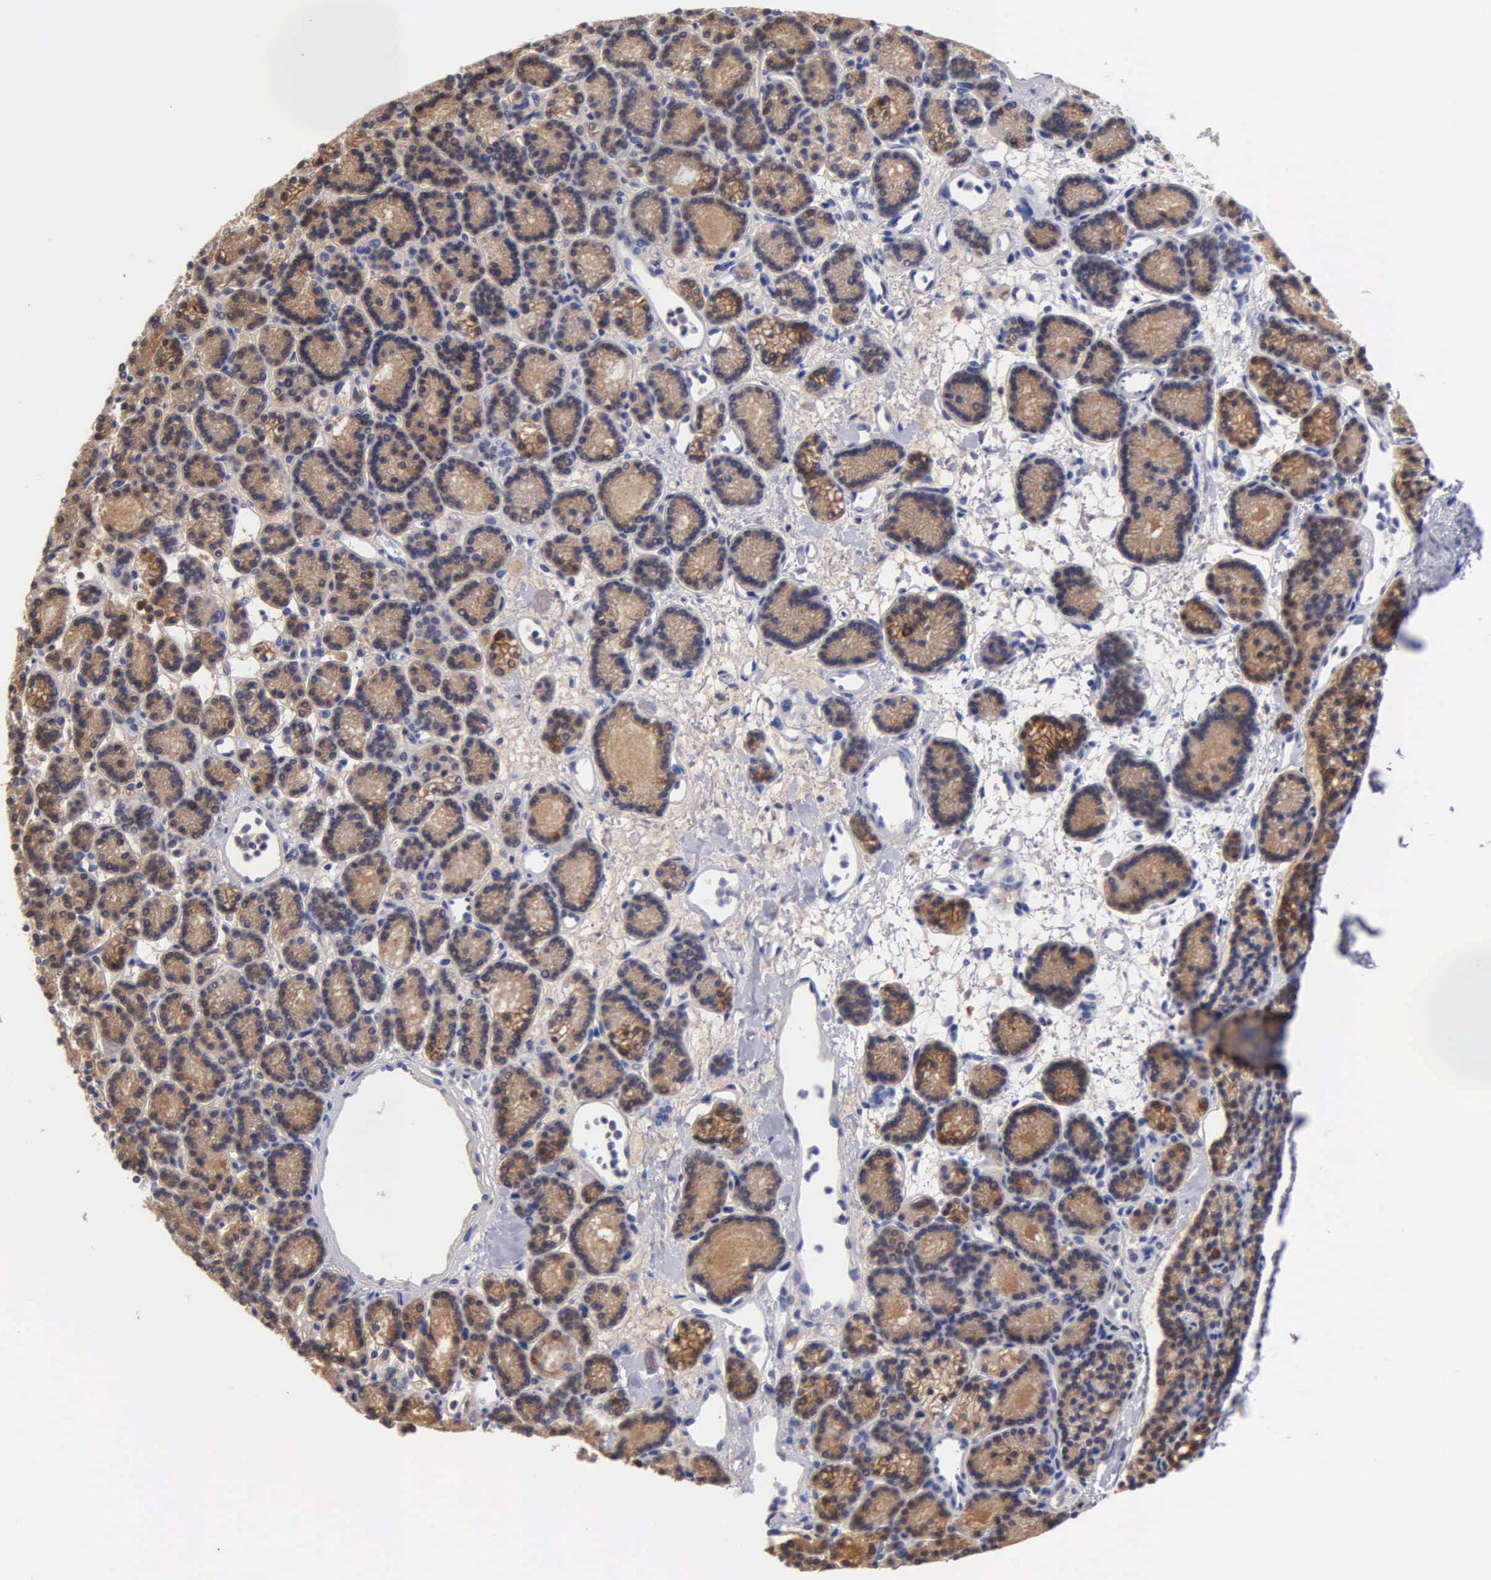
{"staining": {"intensity": "moderate", "quantity": ">75%", "location": "cytoplasmic/membranous"}, "tissue": "parathyroid gland", "cell_type": "Glandular cells", "image_type": "normal", "snomed": [{"axis": "morphology", "description": "Normal tissue, NOS"}, {"axis": "topography", "description": "Parathyroid gland"}], "caption": "This histopathology image exhibits immunohistochemistry staining of normal human parathyroid gland, with medium moderate cytoplasmic/membranous staining in approximately >75% of glandular cells.", "gene": "PTGS2", "patient": {"sex": "male", "age": 85}}